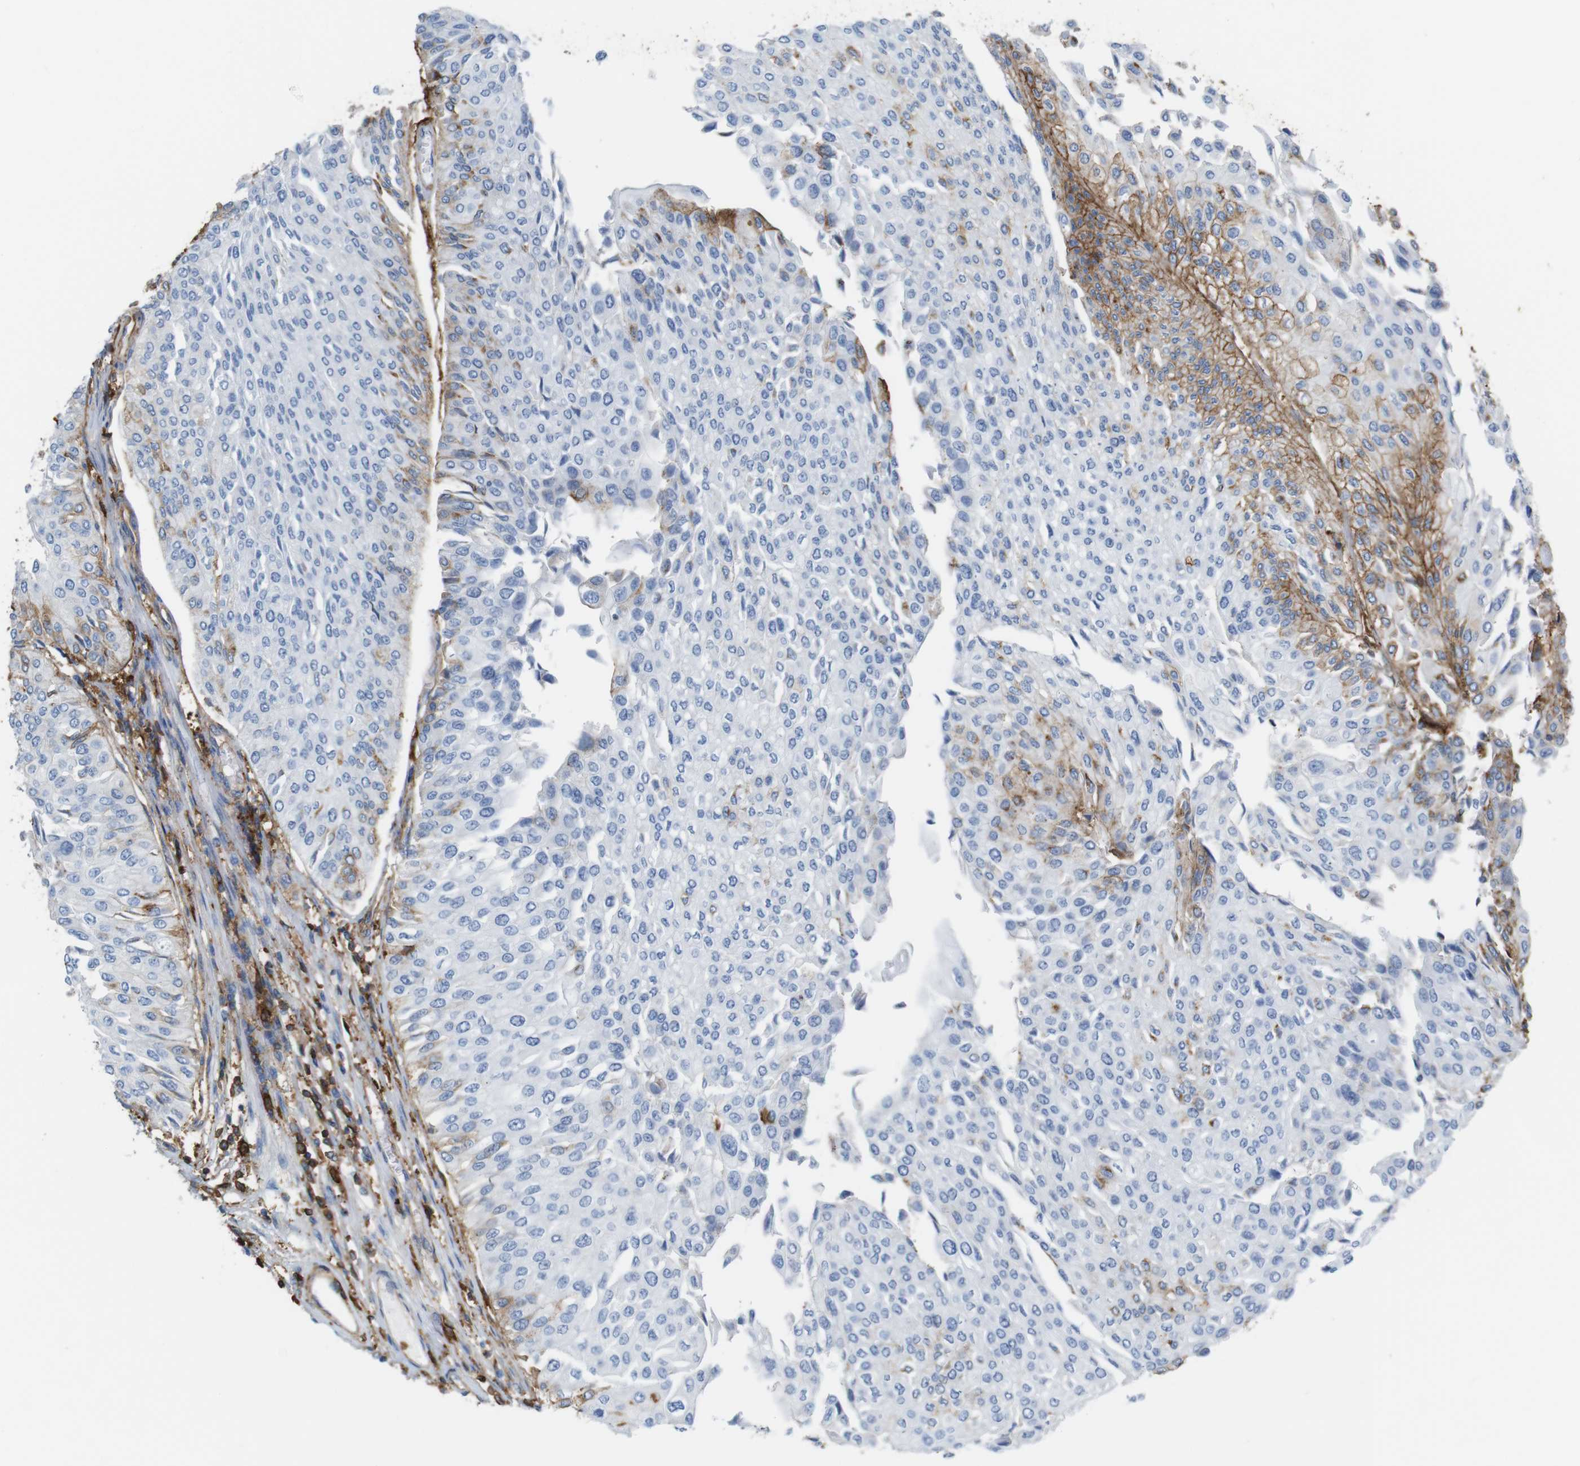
{"staining": {"intensity": "moderate", "quantity": "<25%", "location": "cytoplasmic/membranous"}, "tissue": "urothelial cancer", "cell_type": "Tumor cells", "image_type": "cancer", "snomed": [{"axis": "morphology", "description": "Urothelial carcinoma, Low grade"}, {"axis": "topography", "description": "Urinary bladder"}], "caption": "Immunohistochemistry (IHC) histopathology image of human urothelial carcinoma (low-grade) stained for a protein (brown), which shows low levels of moderate cytoplasmic/membranous positivity in about <25% of tumor cells.", "gene": "ANXA1", "patient": {"sex": "male", "age": 67}}